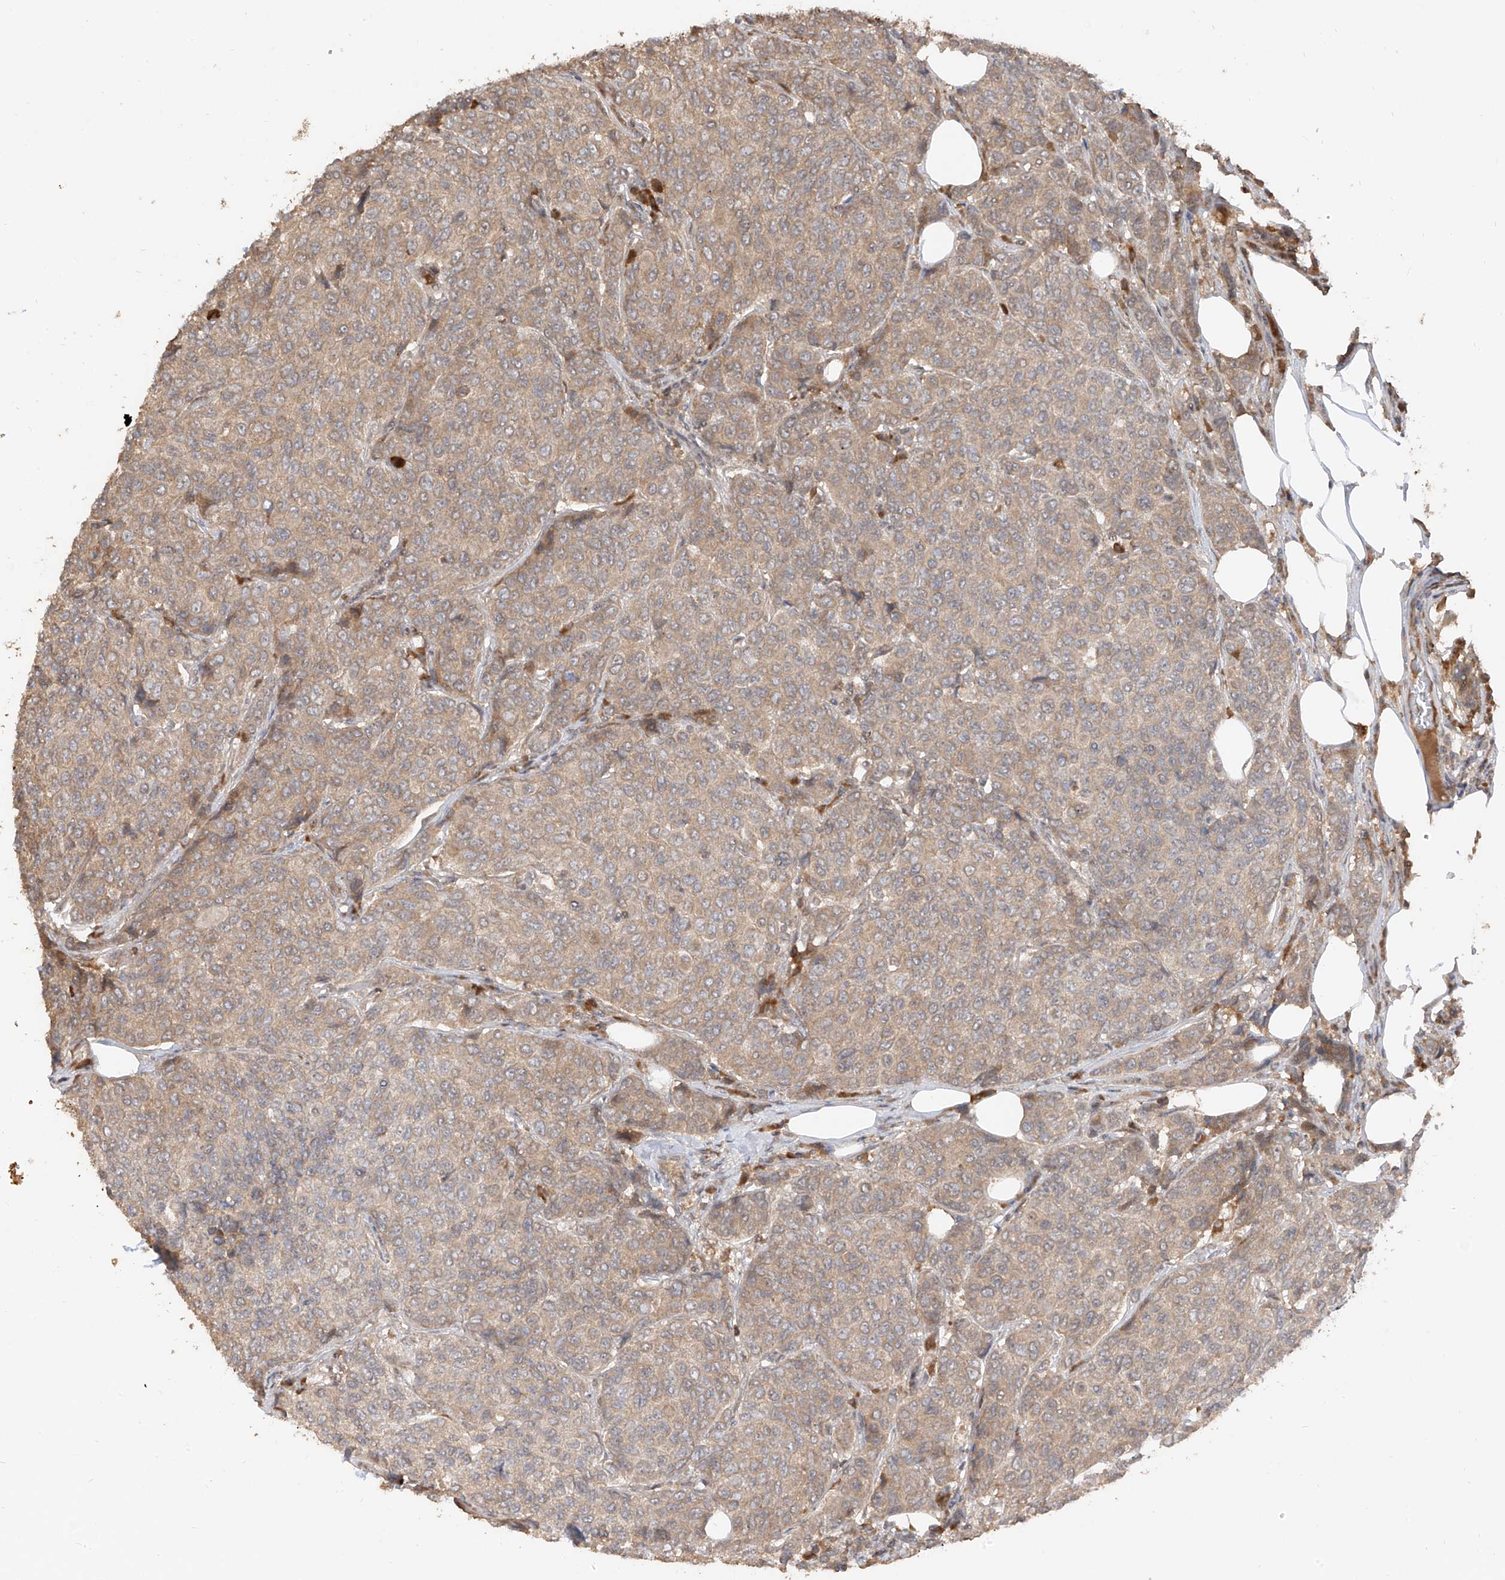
{"staining": {"intensity": "weak", "quantity": ">75%", "location": "cytoplasmic/membranous"}, "tissue": "breast cancer", "cell_type": "Tumor cells", "image_type": "cancer", "snomed": [{"axis": "morphology", "description": "Duct carcinoma"}, {"axis": "topography", "description": "Breast"}], "caption": "A micrograph of breast cancer (infiltrating ductal carcinoma) stained for a protein displays weak cytoplasmic/membranous brown staining in tumor cells.", "gene": "COLGALT2", "patient": {"sex": "female", "age": 55}}